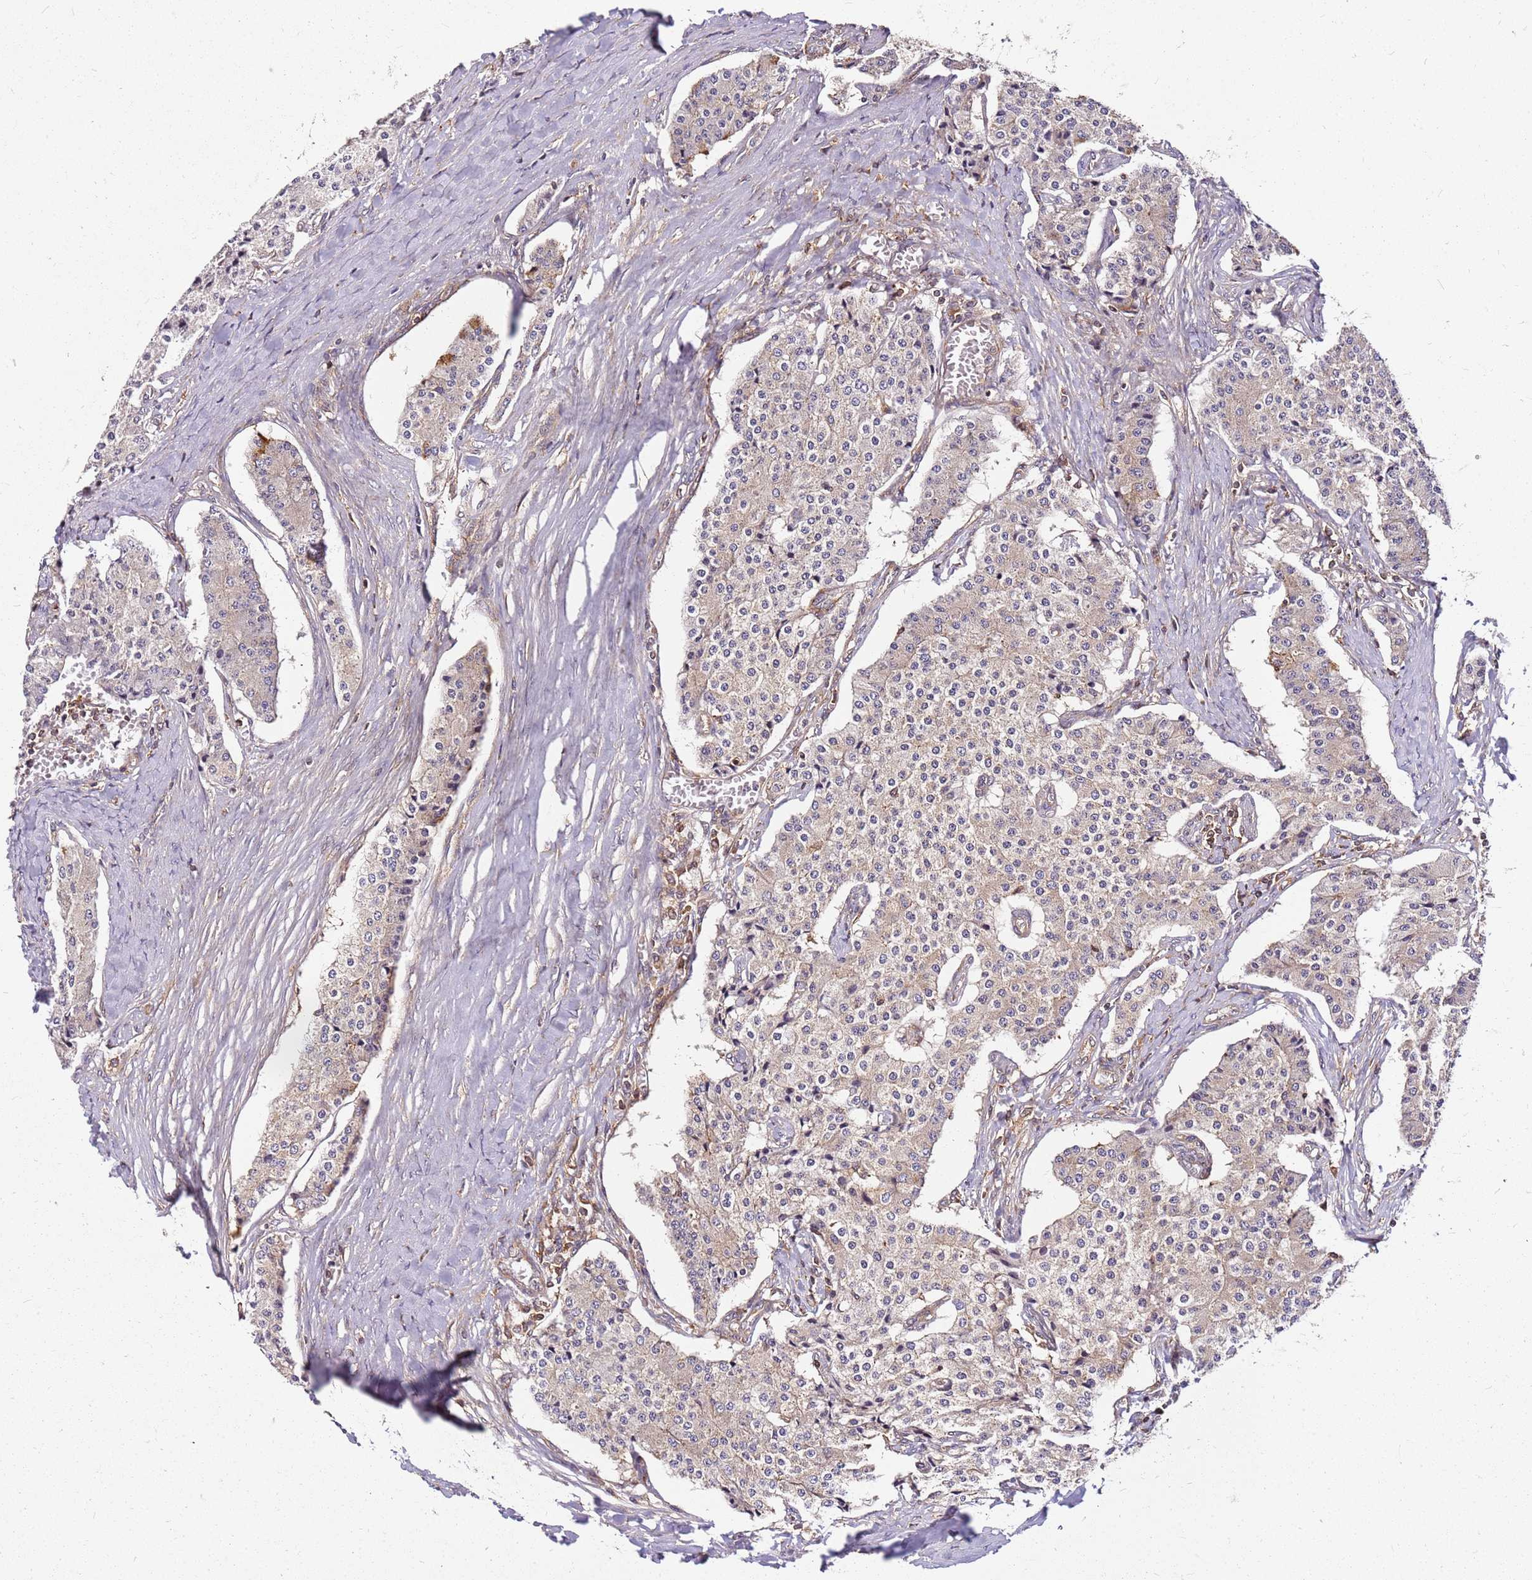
{"staining": {"intensity": "negative", "quantity": "none", "location": "none"}, "tissue": "carcinoid", "cell_type": "Tumor cells", "image_type": "cancer", "snomed": [{"axis": "morphology", "description": "Carcinoid, malignant, NOS"}, {"axis": "topography", "description": "Colon"}], "caption": "High magnification brightfield microscopy of carcinoid (malignant) stained with DAB (3,3'-diaminobenzidine) (brown) and counterstained with hematoxylin (blue): tumor cells show no significant positivity.", "gene": "PIH1D1", "patient": {"sex": "female", "age": 52}}